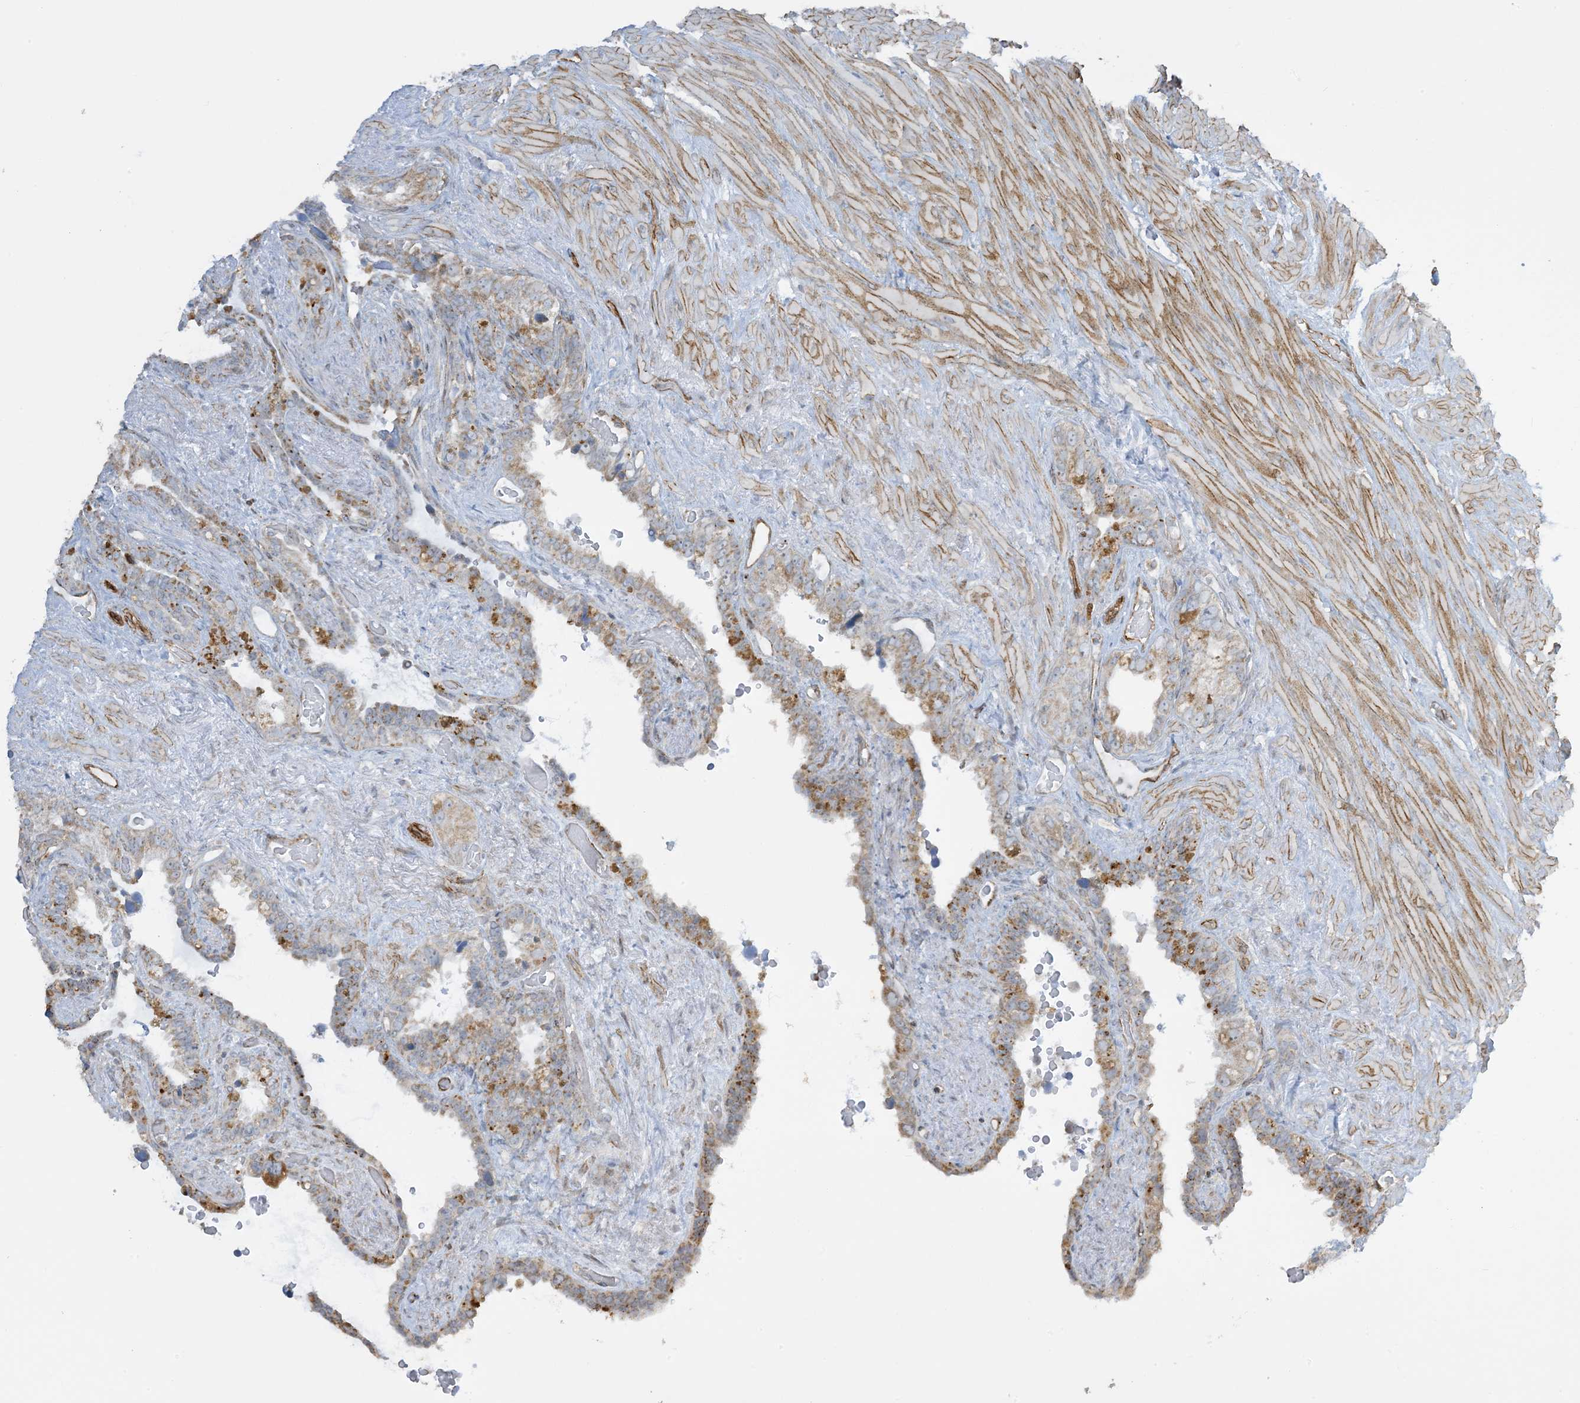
{"staining": {"intensity": "moderate", "quantity": "25%-75%", "location": "cytoplasmic/membranous"}, "tissue": "seminal vesicle", "cell_type": "Glandular cells", "image_type": "normal", "snomed": [{"axis": "morphology", "description": "Normal tissue, NOS"}, {"axis": "topography", "description": "Seminal veicle"}], "caption": "IHC of normal seminal vesicle exhibits medium levels of moderate cytoplasmic/membranous staining in about 25%-75% of glandular cells.", "gene": "AGA", "patient": {"sex": "male", "age": 80}}